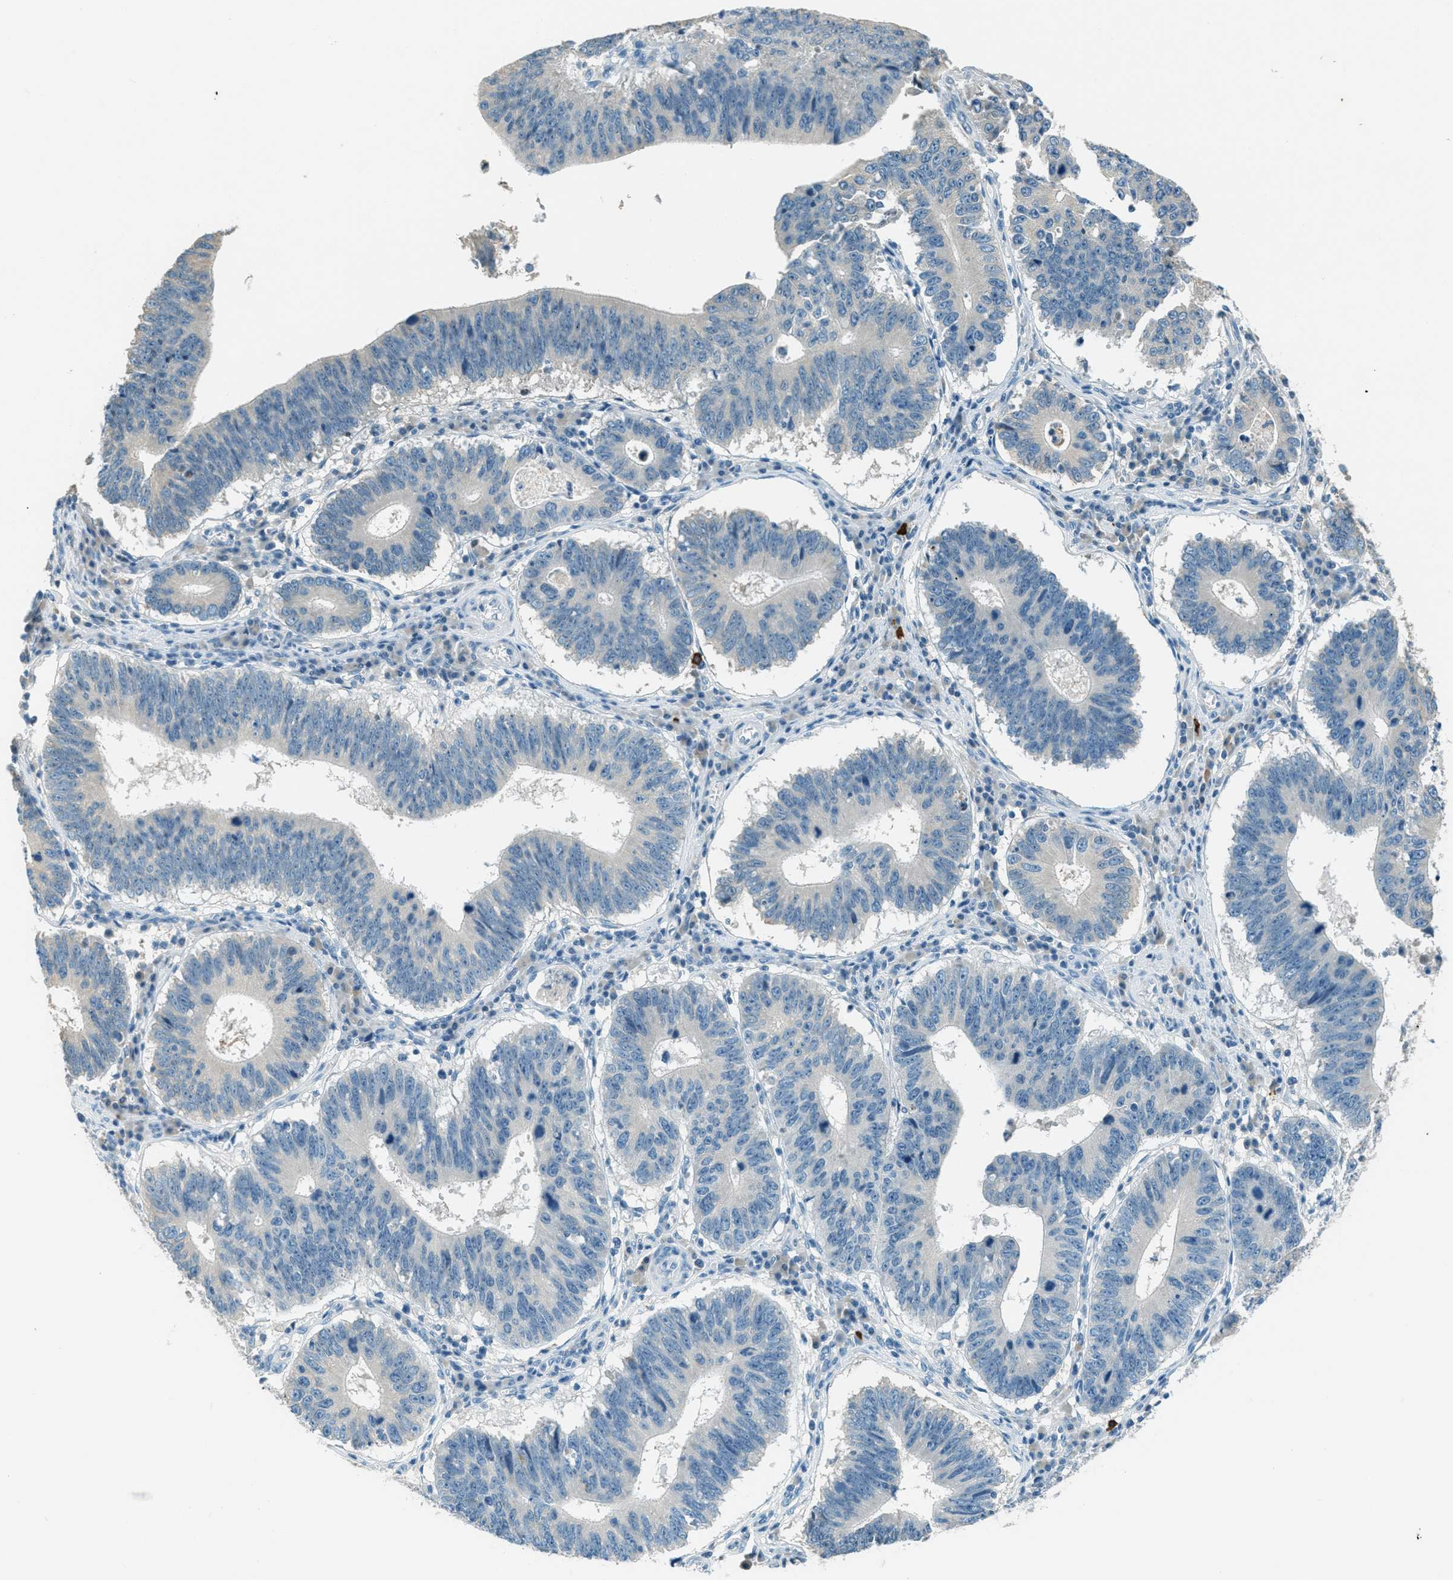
{"staining": {"intensity": "negative", "quantity": "none", "location": "none"}, "tissue": "stomach cancer", "cell_type": "Tumor cells", "image_type": "cancer", "snomed": [{"axis": "morphology", "description": "Adenocarcinoma, NOS"}, {"axis": "topography", "description": "Stomach"}], "caption": "This is an immunohistochemistry (IHC) image of human stomach cancer (adenocarcinoma). There is no positivity in tumor cells.", "gene": "MSLN", "patient": {"sex": "male", "age": 59}}